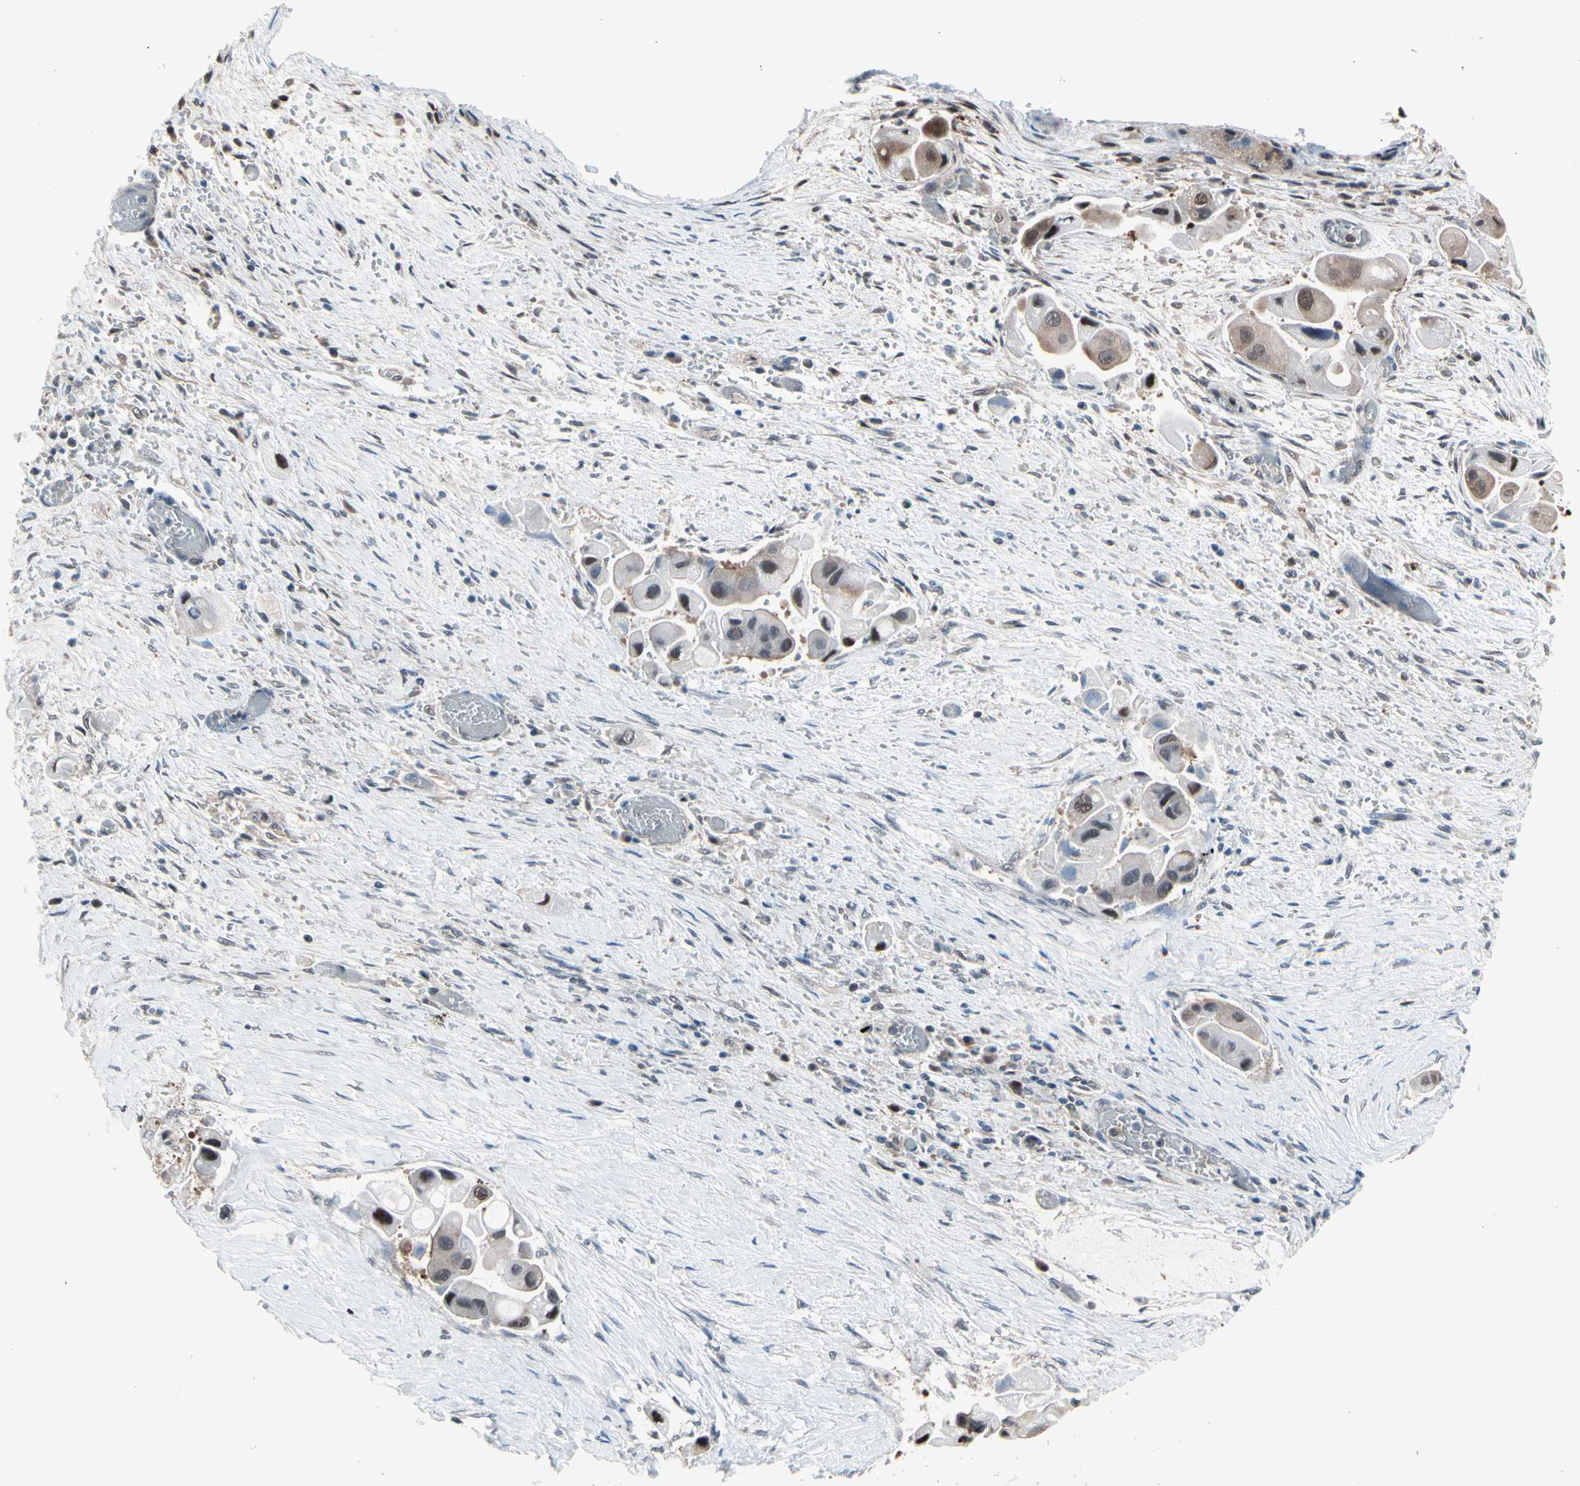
{"staining": {"intensity": "weak", "quantity": "25%-75%", "location": "cytoplasmic/membranous,nuclear"}, "tissue": "liver cancer", "cell_type": "Tumor cells", "image_type": "cancer", "snomed": [{"axis": "morphology", "description": "Normal tissue, NOS"}, {"axis": "morphology", "description": "Cholangiocarcinoma"}, {"axis": "topography", "description": "Liver"}, {"axis": "topography", "description": "Peripheral nerve tissue"}], "caption": "Human liver cancer stained with a brown dye reveals weak cytoplasmic/membranous and nuclear positive expression in about 25%-75% of tumor cells.", "gene": "PSMA2", "patient": {"sex": "male", "age": 50}}